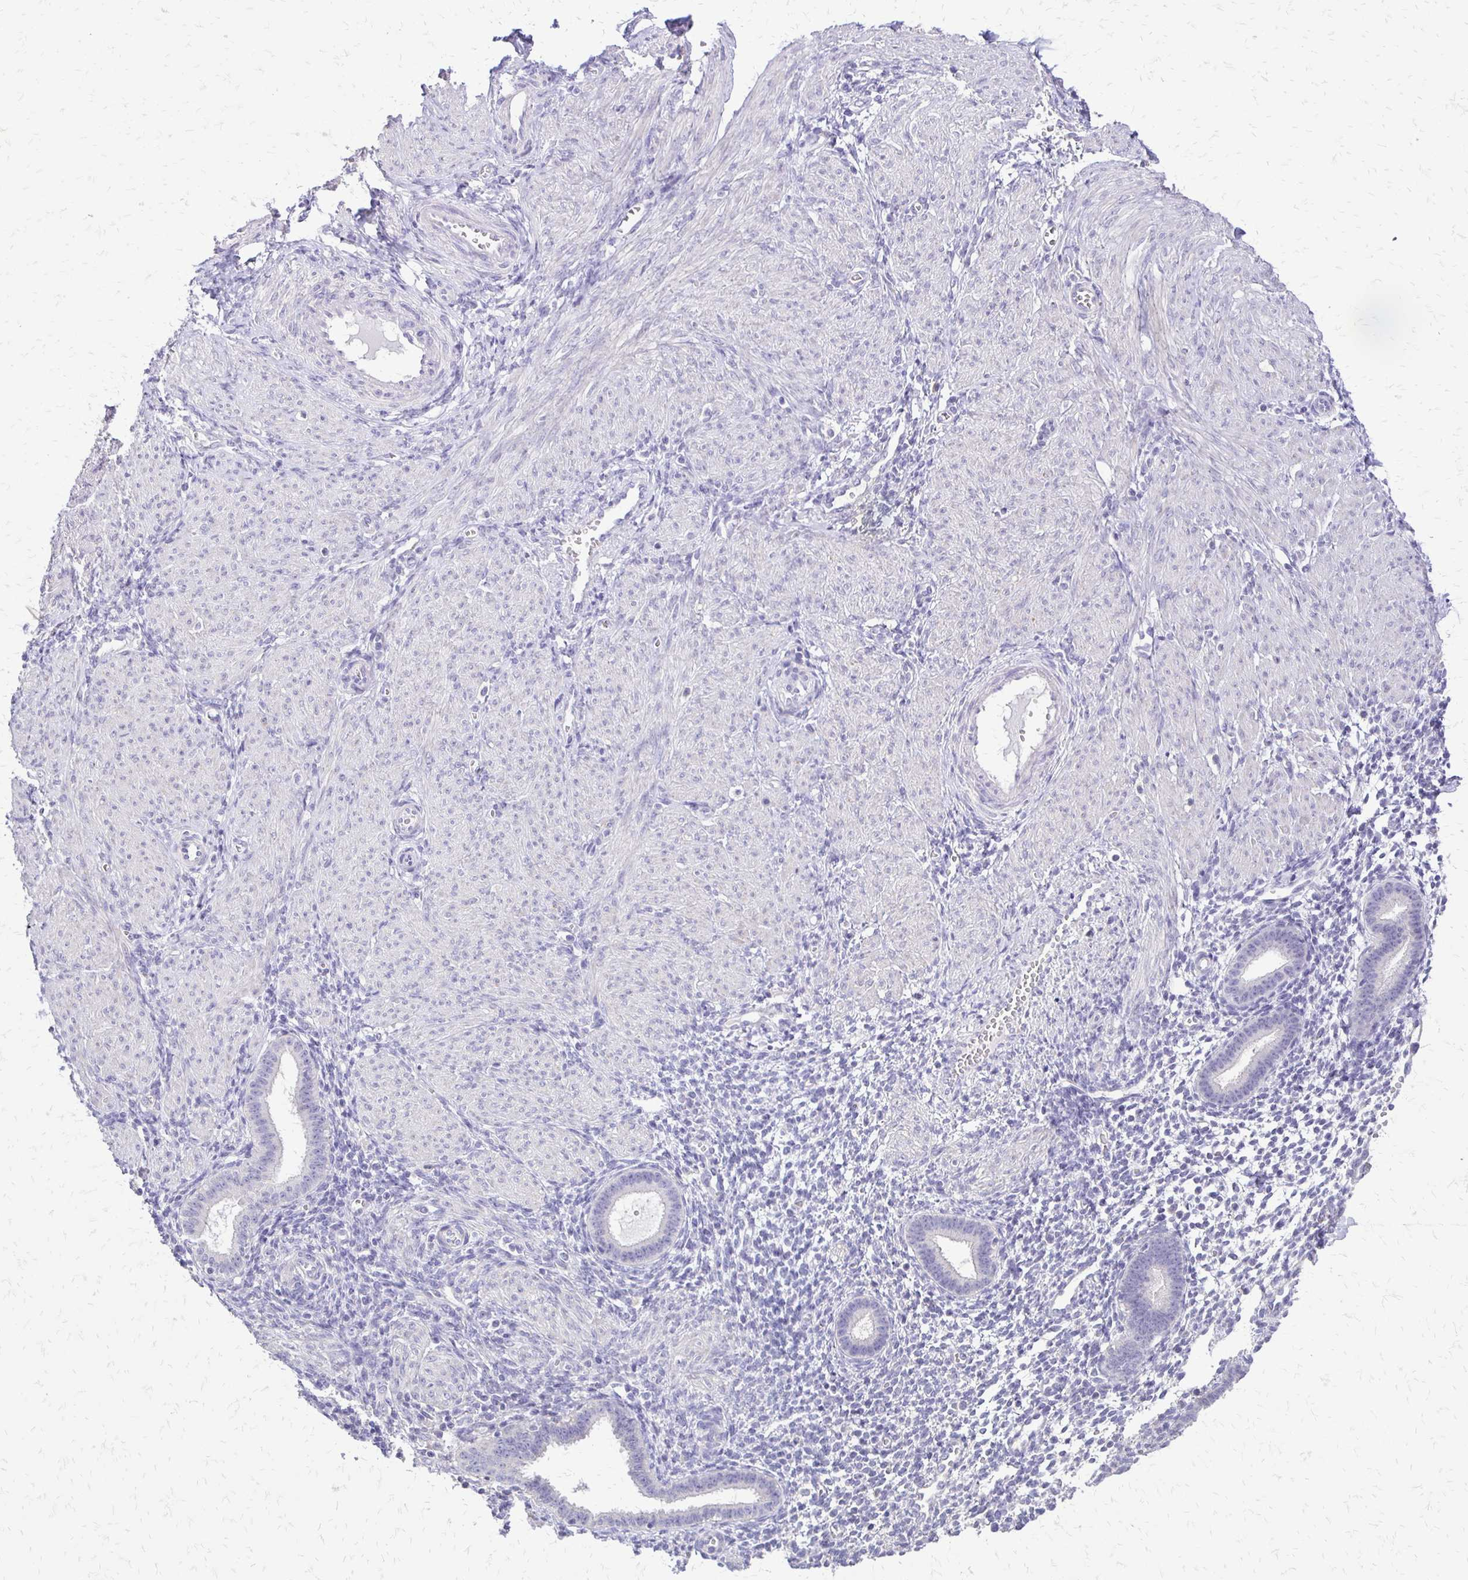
{"staining": {"intensity": "negative", "quantity": "none", "location": "none"}, "tissue": "endometrium", "cell_type": "Cells in endometrial stroma", "image_type": "normal", "snomed": [{"axis": "morphology", "description": "Normal tissue, NOS"}, {"axis": "topography", "description": "Endometrium"}], "caption": "Endometrium was stained to show a protein in brown. There is no significant positivity in cells in endometrial stroma. (IHC, brightfield microscopy, high magnification).", "gene": "ALPG", "patient": {"sex": "female", "age": 36}}